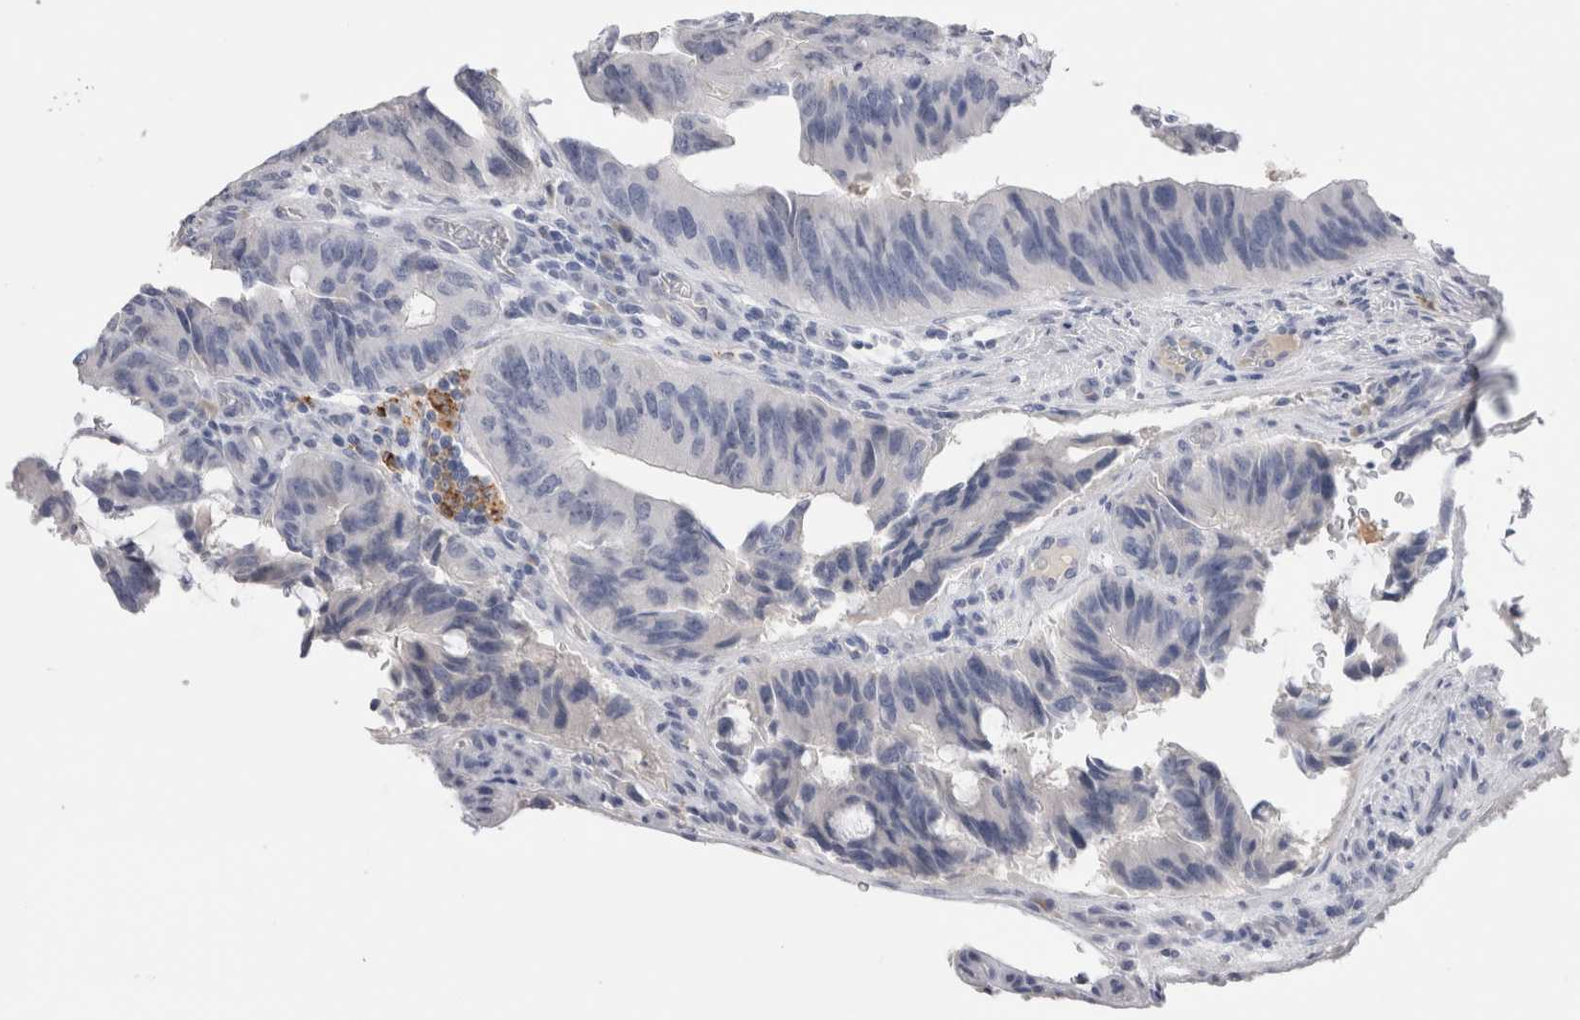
{"staining": {"intensity": "negative", "quantity": "none", "location": "none"}, "tissue": "colorectal cancer", "cell_type": "Tumor cells", "image_type": "cancer", "snomed": [{"axis": "morphology", "description": "Adenocarcinoma, NOS"}, {"axis": "topography", "description": "Colon"}], "caption": "Human colorectal cancer (adenocarcinoma) stained for a protein using immunohistochemistry (IHC) exhibits no staining in tumor cells.", "gene": "LAMP3", "patient": {"sex": "male", "age": 71}}